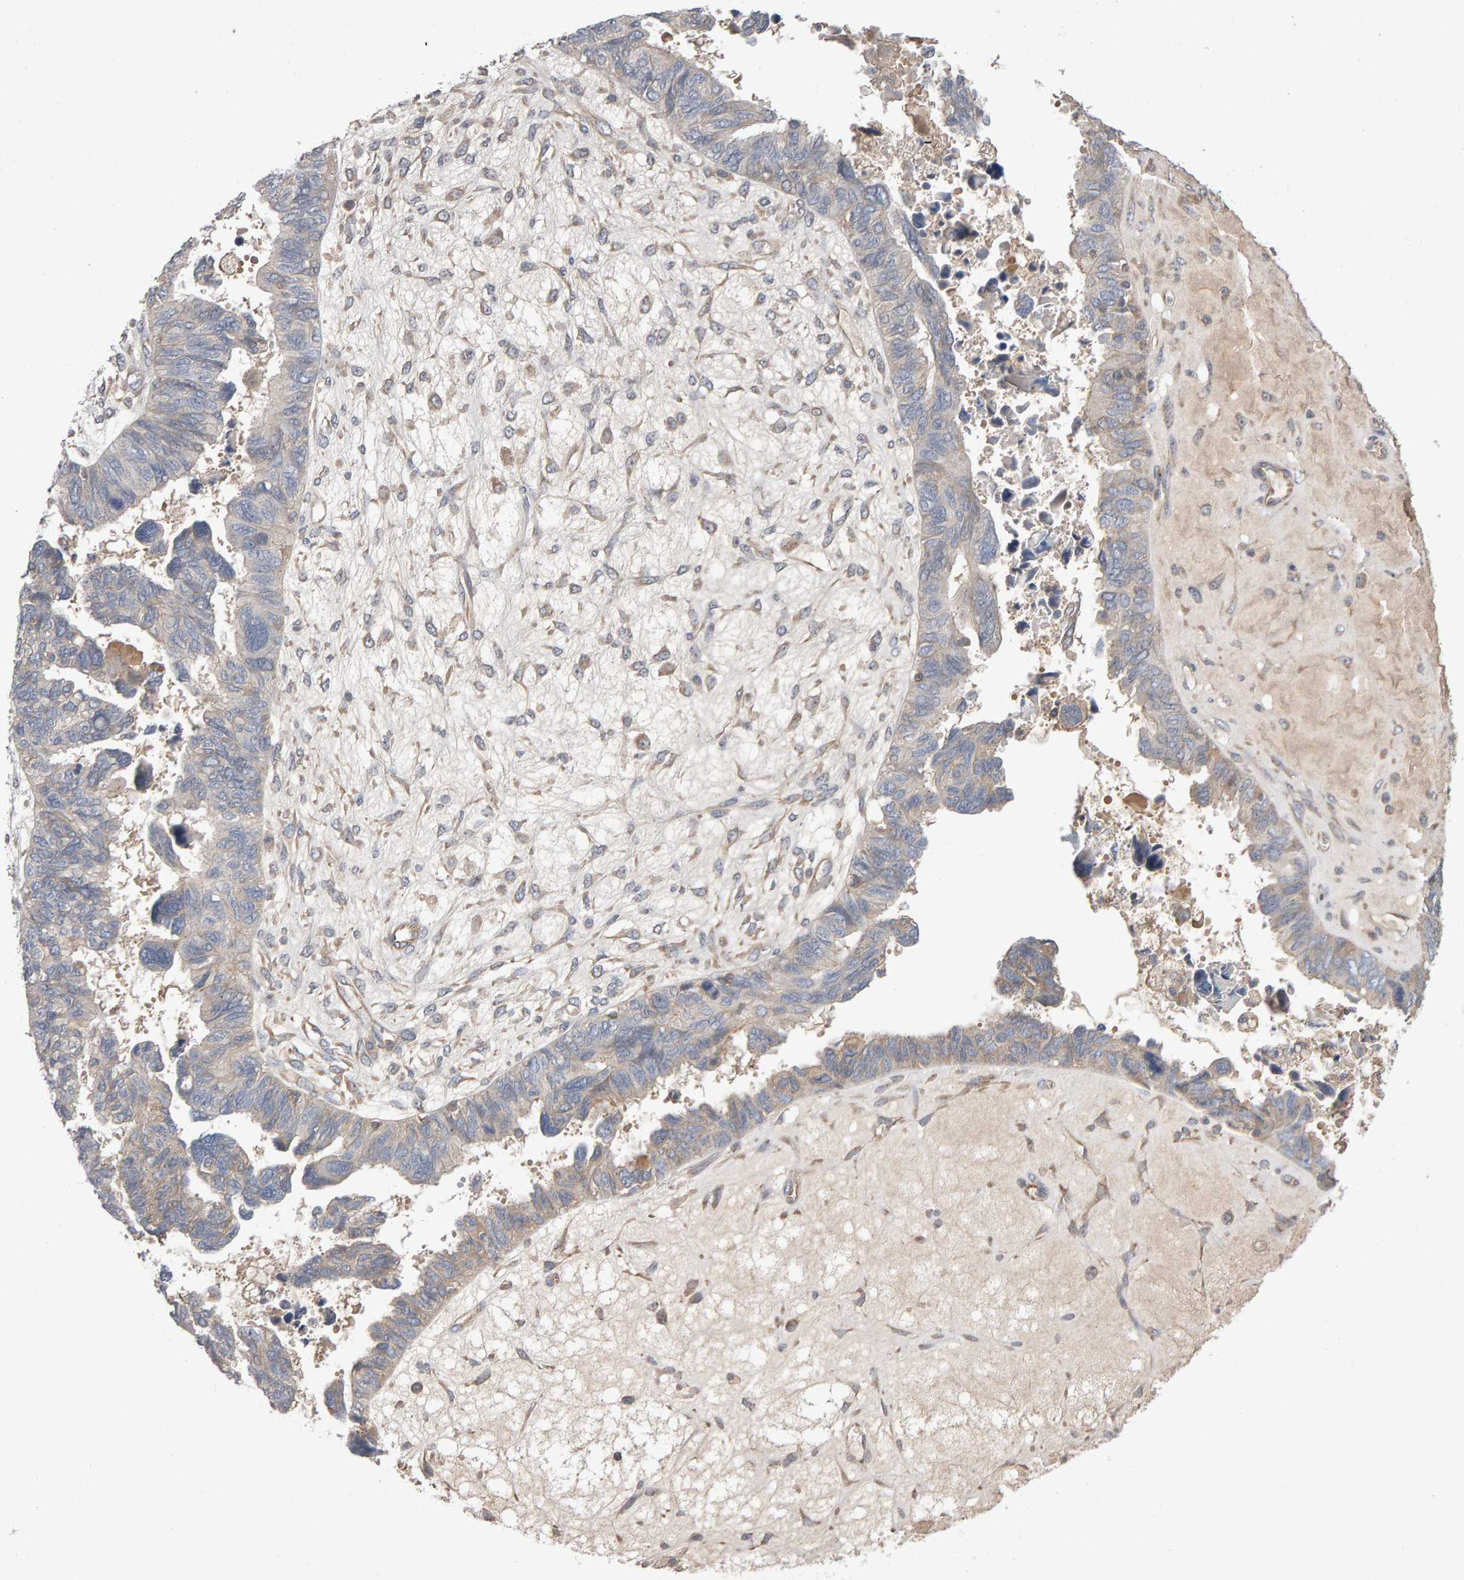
{"staining": {"intensity": "weak", "quantity": "<25%", "location": "cytoplasmic/membranous"}, "tissue": "ovarian cancer", "cell_type": "Tumor cells", "image_type": "cancer", "snomed": [{"axis": "morphology", "description": "Cystadenocarcinoma, serous, NOS"}, {"axis": "topography", "description": "Ovary"}], "caption": "A photomicrograph of ovarian serous cystadenocarcinoma stained for a protein displays no brown staining in tumor cells. Brightfield microscopy of immunohistochemistry (IHC) stained with DAB (brown) and hematoxylin (blue), captured at high magnification.", "gene": "PGS1", "patient": {"sex": "female", "age": 79}}